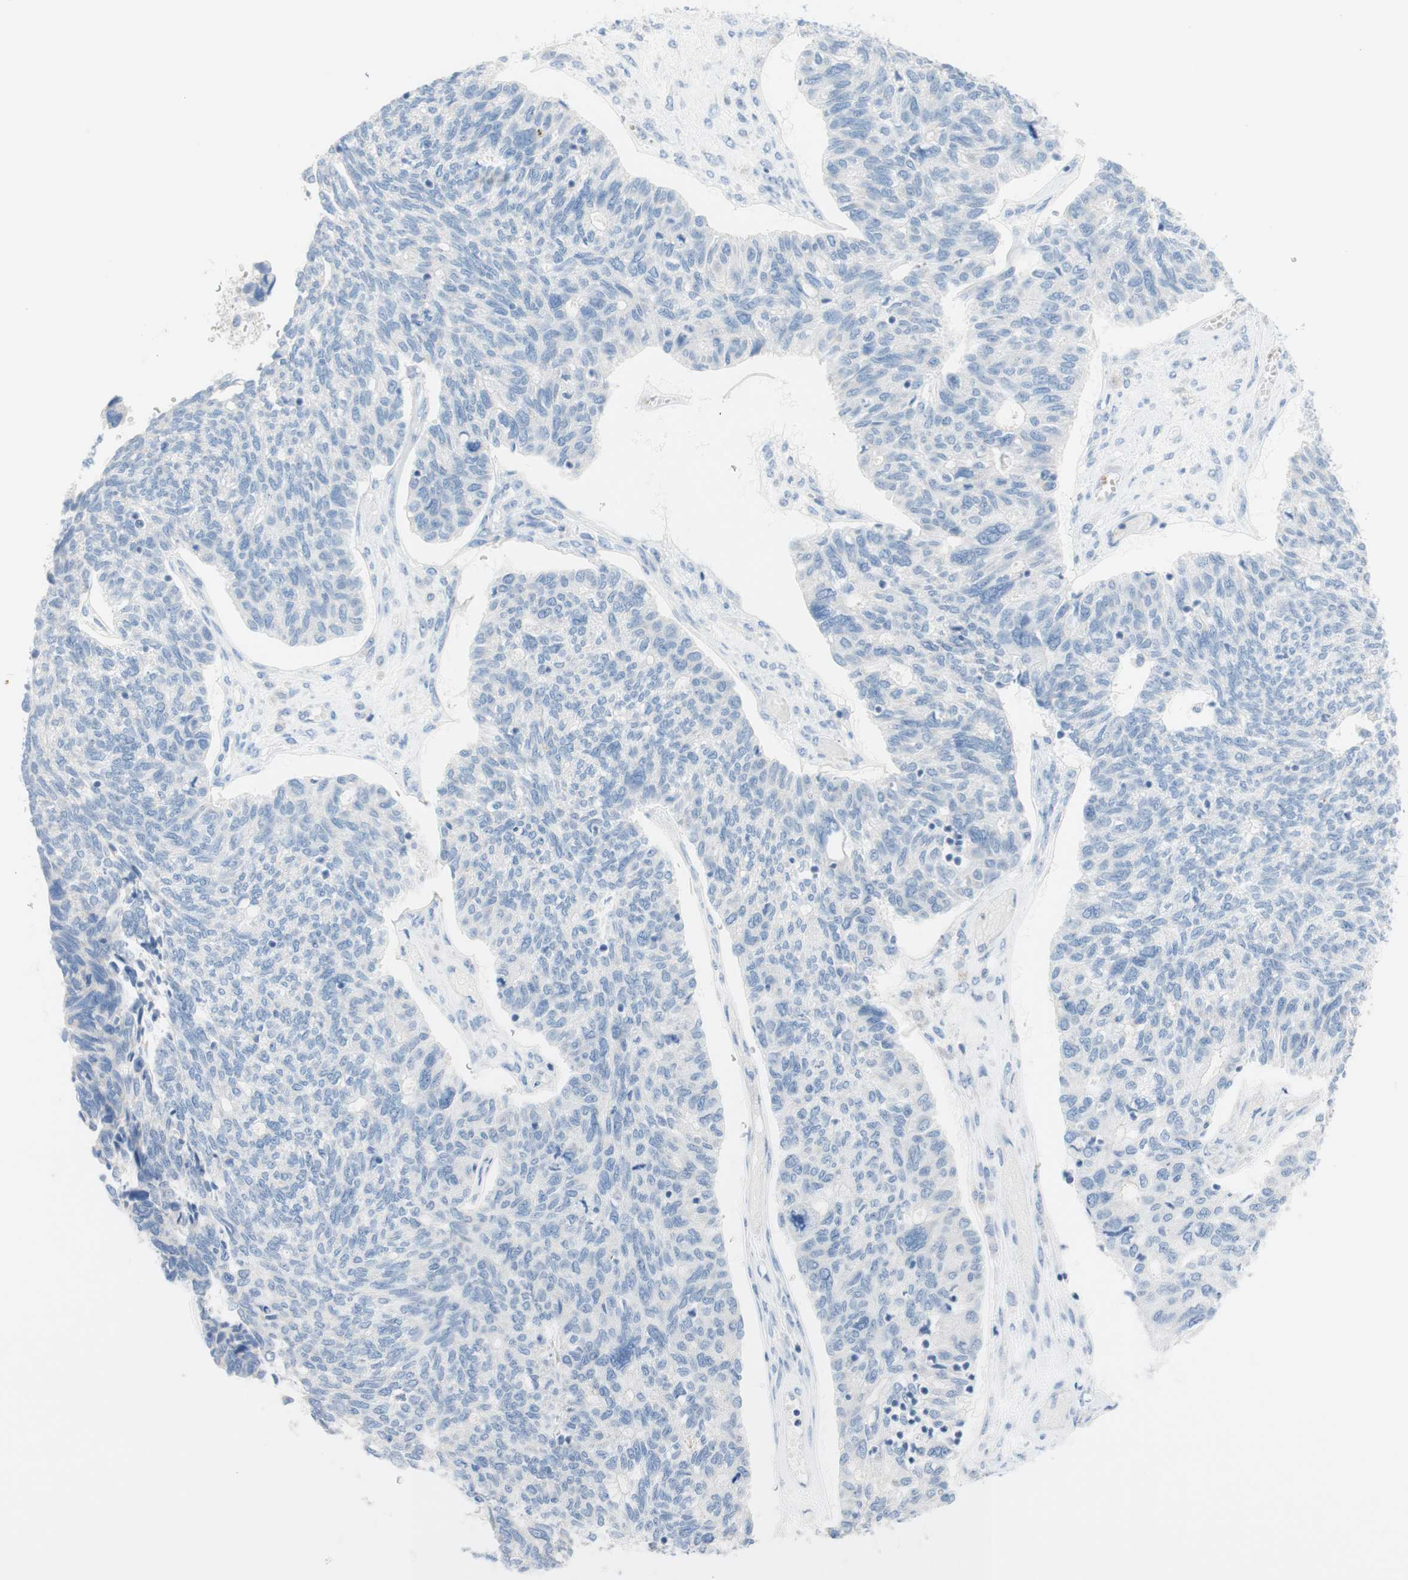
{"staining": {"intensity": "negative", "quantity": "none", "location": "none"}, "tissue": "ovarian cancer", "cell_type": "Tumor cells", "image_type": "cancer", "snomed": [{"axis": "morphology", "description": "Cystadenocarcinoma, serous, NOS"}, {"axis": "topography", "description": "Ovary"}], "caption": "There is no significant staining in tumor cells of ovarian serous cystadenocarcinoma. Nuclei are stained in blue.", "gene": "CEACAM1", "patient": {"sex": "female", "age": 79}}